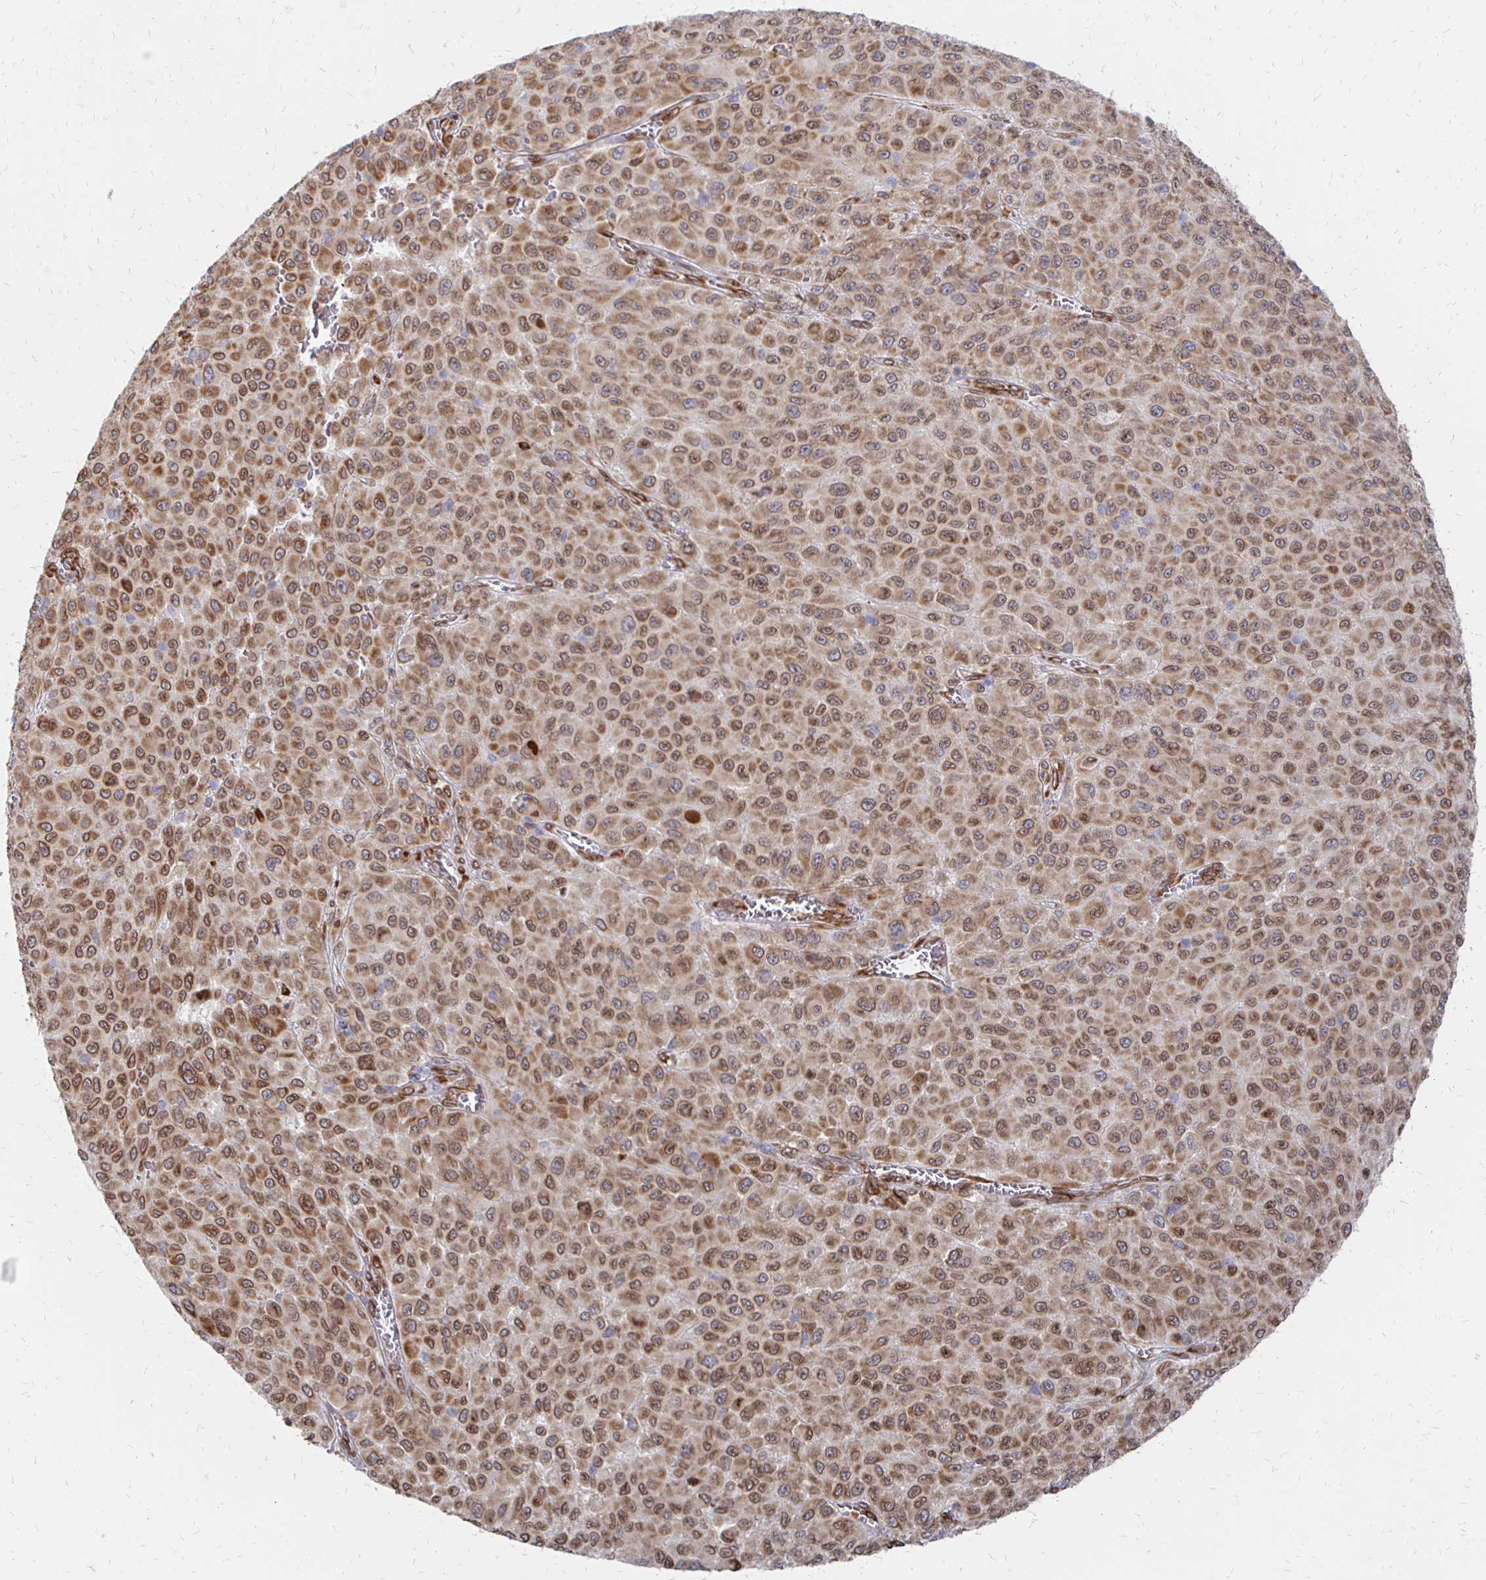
{"staining": {"intensity": "strong", "quantity": ">75%", "location": "cytoplasmic/membranous,nuclear"}, "tissue": "melanoma", "cell_type": "Tumor cells", "image_type": "cancer", "snomed": [{"axis": "morphology", "description": "Malignant melanoma, NOS"}, {"axis": "topography", "description": "Skin"}], "caption": "Malignant melanoma was stained to show a protein in brown. There is high levels of strong cytoplasmic/membranous and nuclear expression in about >75% of tumor cells.", "gene": "PELI3", "patient": {"sex": "male", "age": 73}}